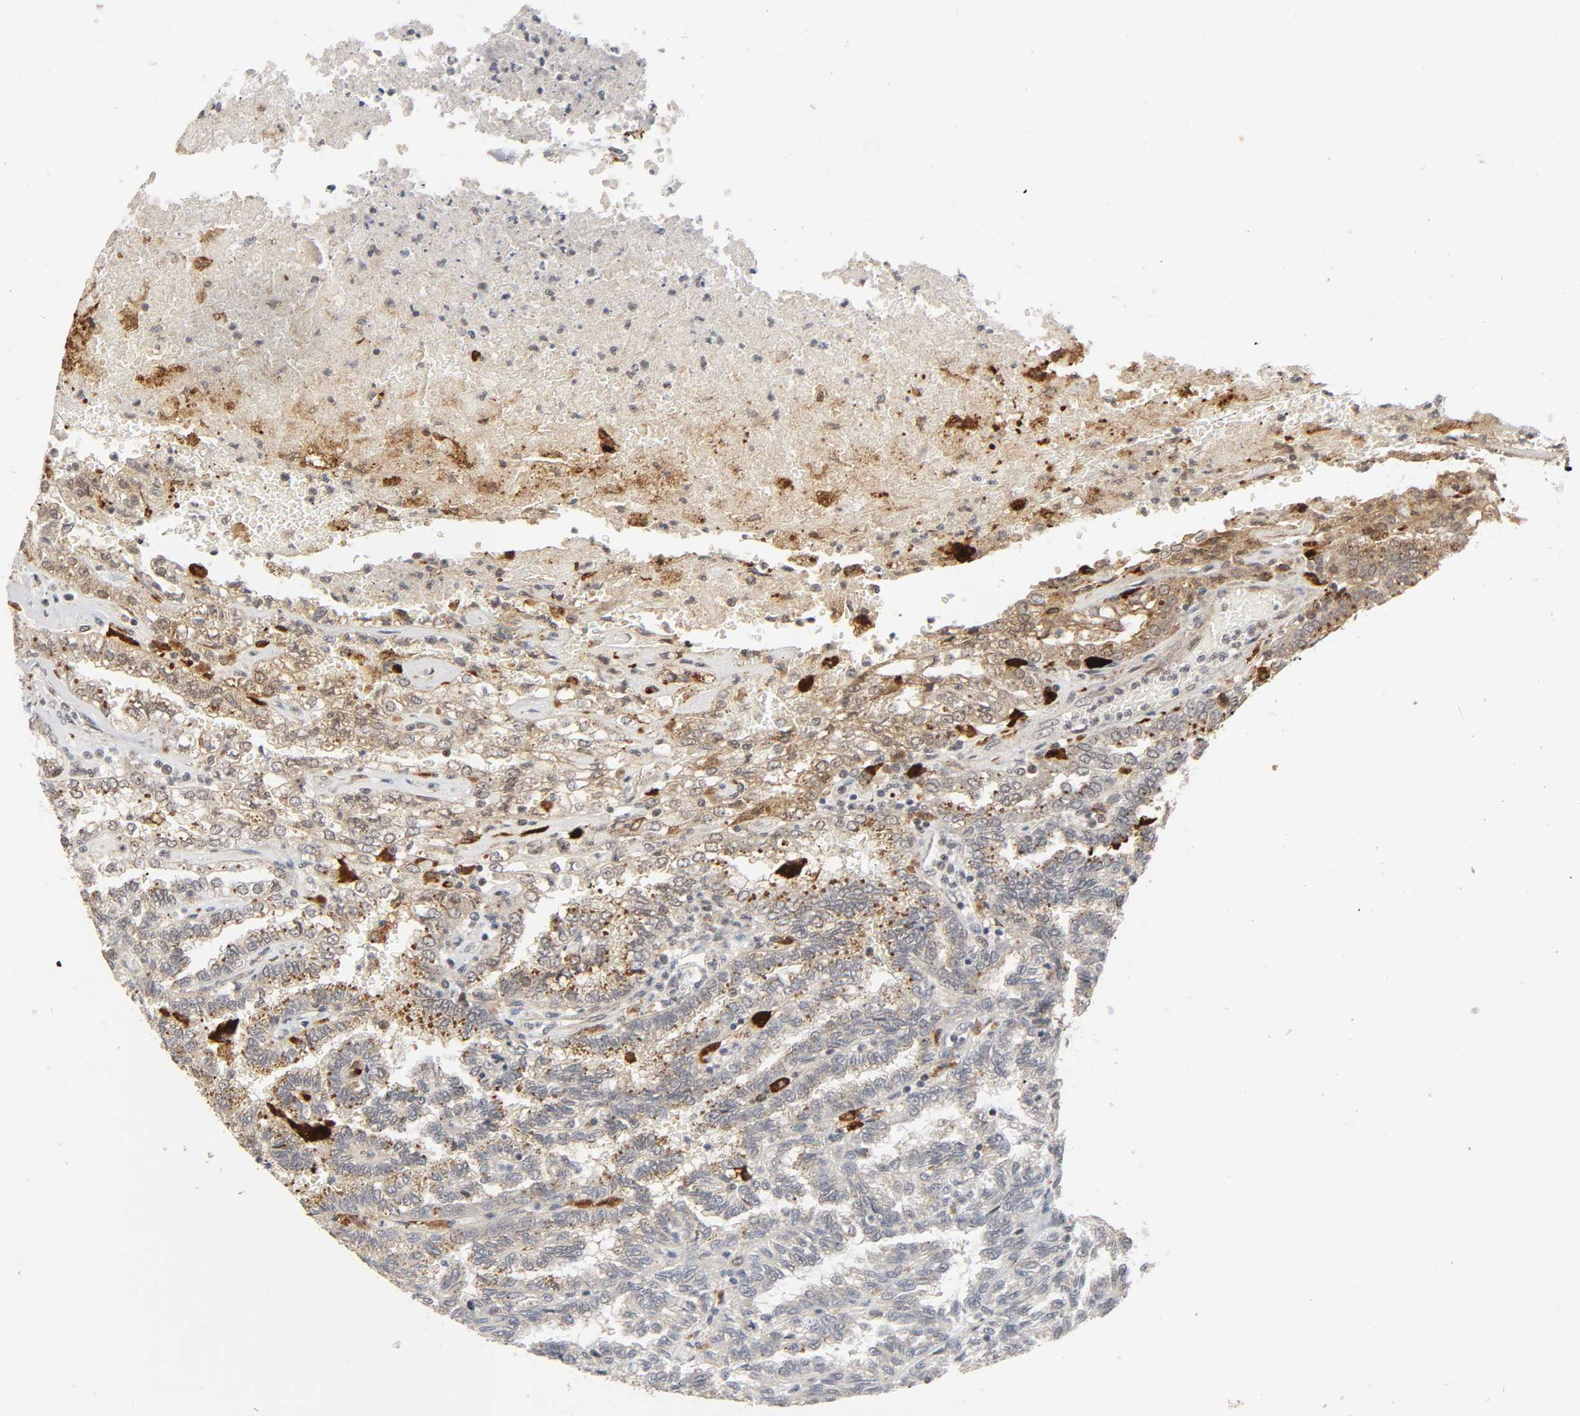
{"staining": {"intensity": "weak", "quantity": "25%-75%", "location": "cytoplasmic/membranous"}, "tissue": "renal cancer", "cell_type": "Tumor cells", "image_type": "cancer", "snomed": [{"axis": "morphology", "description": "Inflammation, NOS"}, {"axis": "morphology", "description": "Adenocarcinoma, NOS"}, {"axis": "topography", "description": "Kidney"}], "caption": "Immunohistochemistry of adenocarcinoma (renal) displays low levels of weak cytoplasmic/membranous expression in about 25%-75% of tumor cells.", "gene": "KAT2B", "patient": {"sex": "male", "age": 68}}